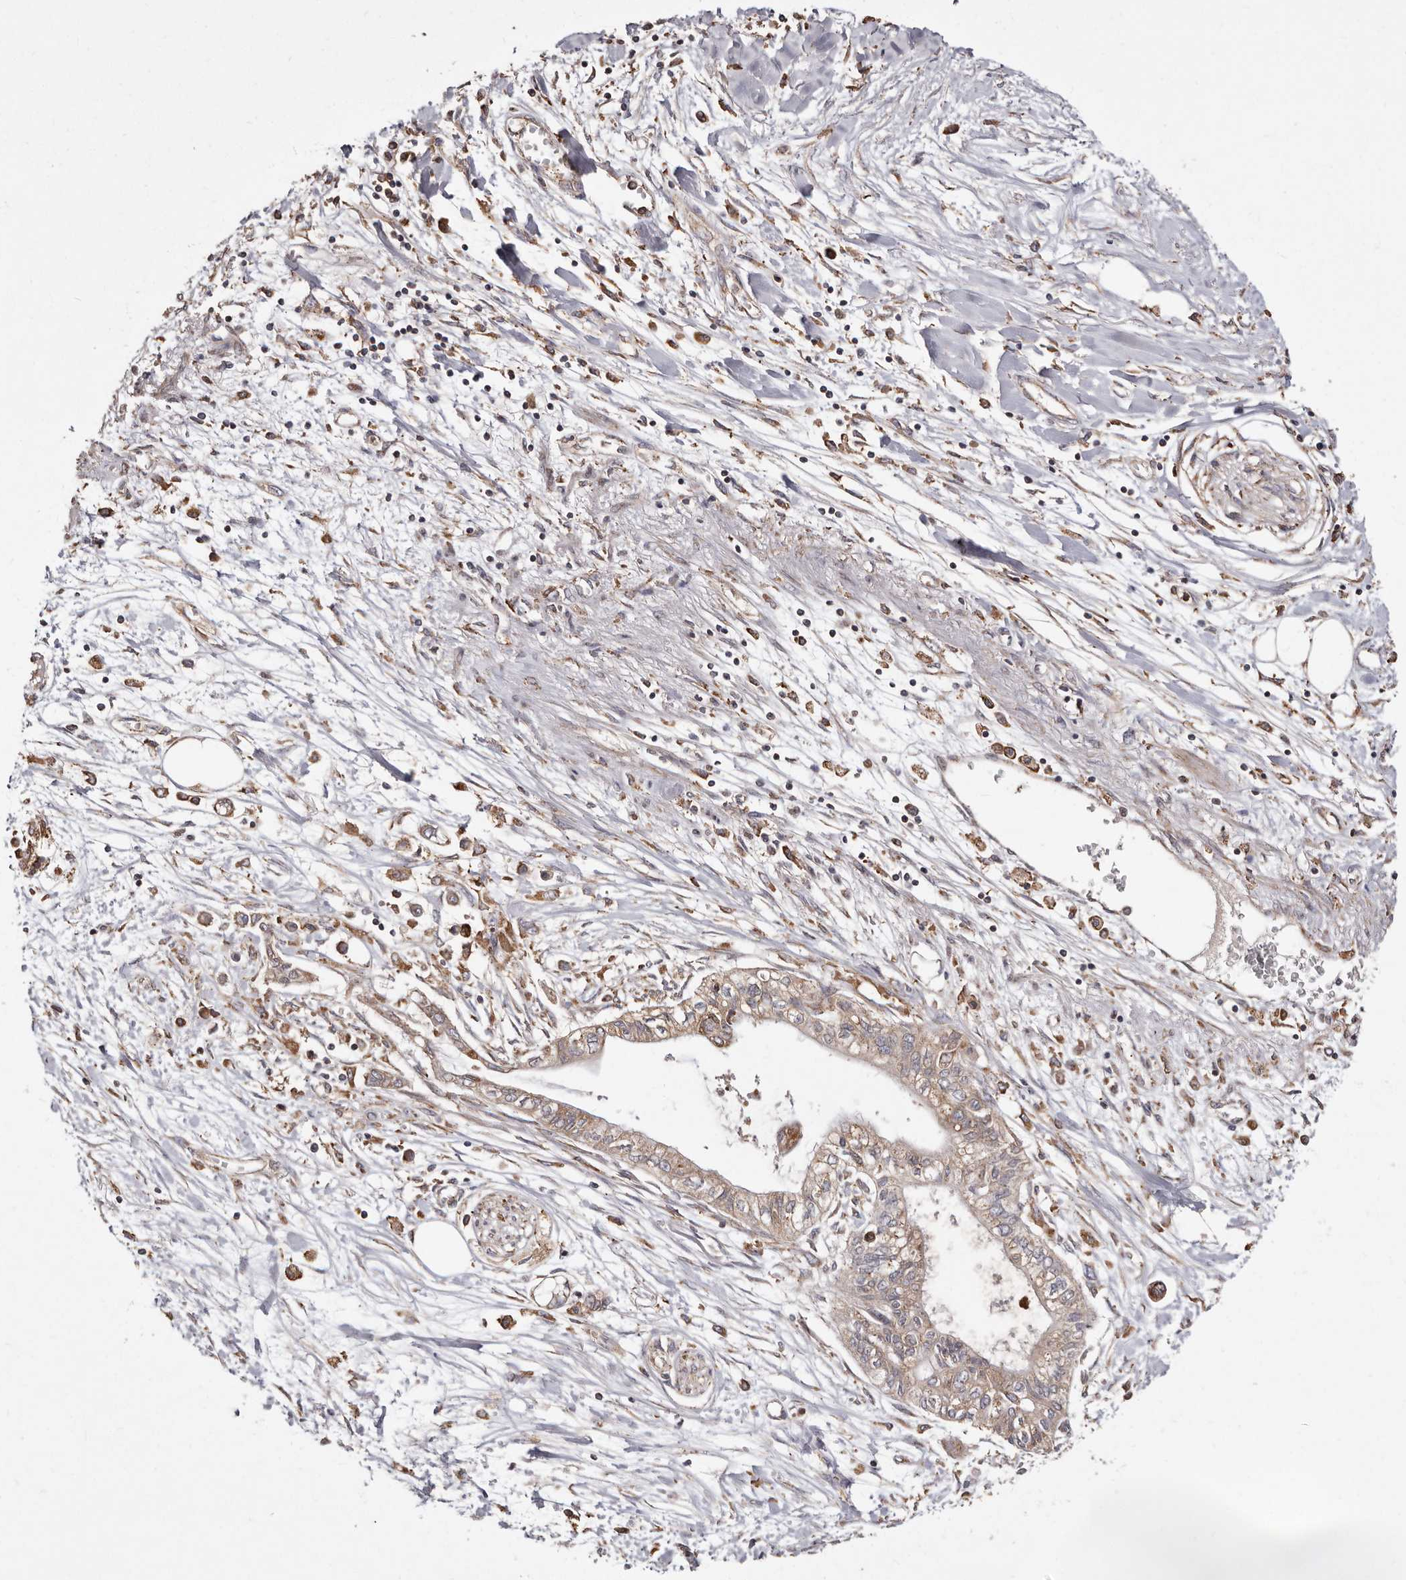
{"staining": {"intensity": "moderate", "quantity": ">75%", "location": "cytoplasmic/membranous"}, "tissue": "pancreatic cancer", "cell_type": "Tumor cells", "image_type": "cancer", "snomed": [{"axis": "morphology", "description": "Adenocarcinoma, NOS"}, {"axis": "topography", "description": "Pancreas"}], "caption": "Immunohistochemical staining of pancreatic cancer reveals moderate cytoplasmic/membranous protein positivity in approximately >75% of tumor cells.", "gene": "STEAP2", "patient": {"sex": "female", "age": 77}}